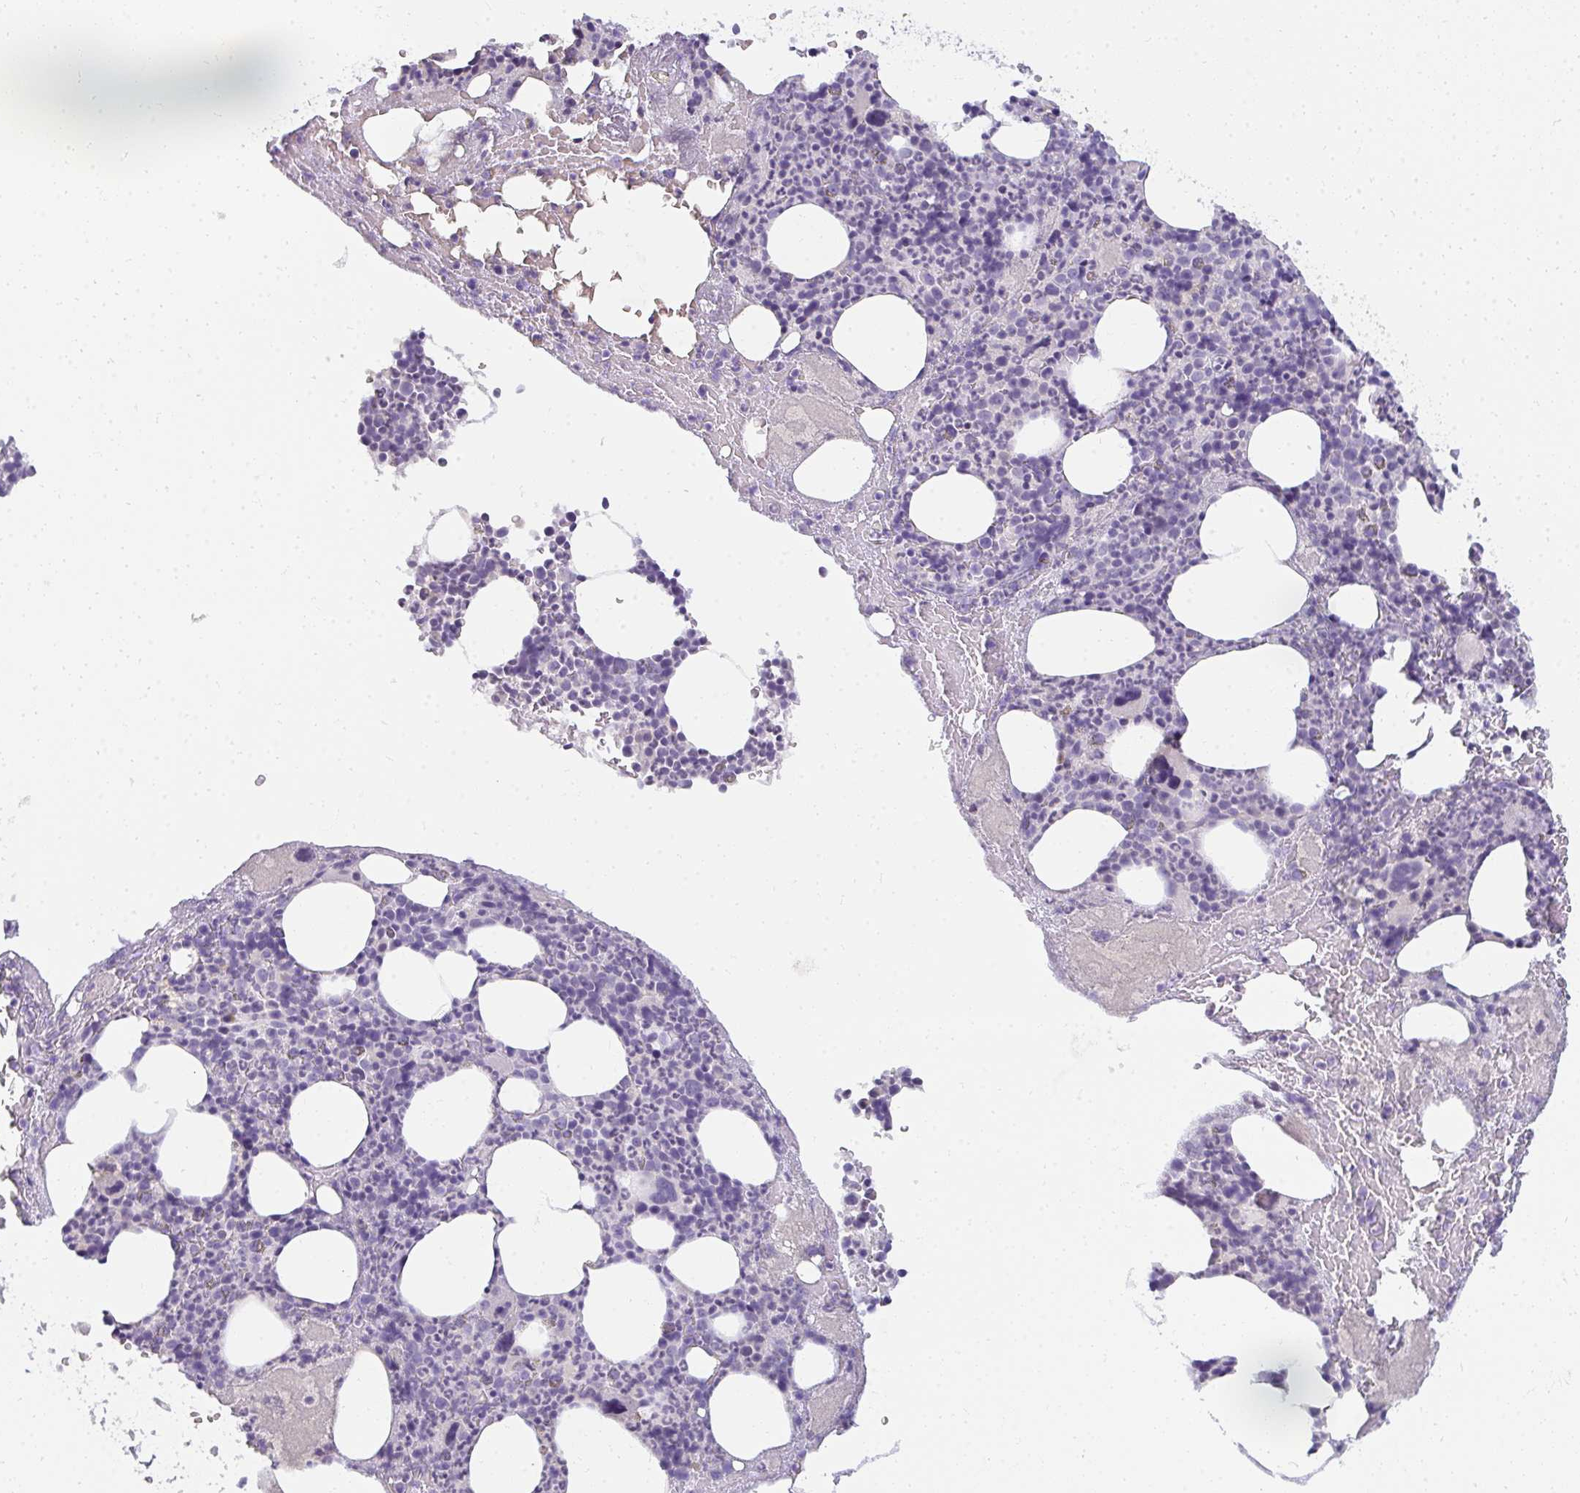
{"staining": {"intensity": "negative", "quantity": "none", "location": "none"}, "tissue": "bone marrow", "cell_type": "Hematopoietic cells", "image_type": "normal", "snomed": [{"axis": "morphology", "description": "Normal tissue, NOS"}, {"axis": "topography", "description": "Bone marrow"}], "caption": "High power microscopy micrograph of an IHC micrograph of normal bone marrow, revealing no significant staining in hematopoietic cells.", "gene": "PPP1R3G", "patient": {"sex": "female", "age": 59}}